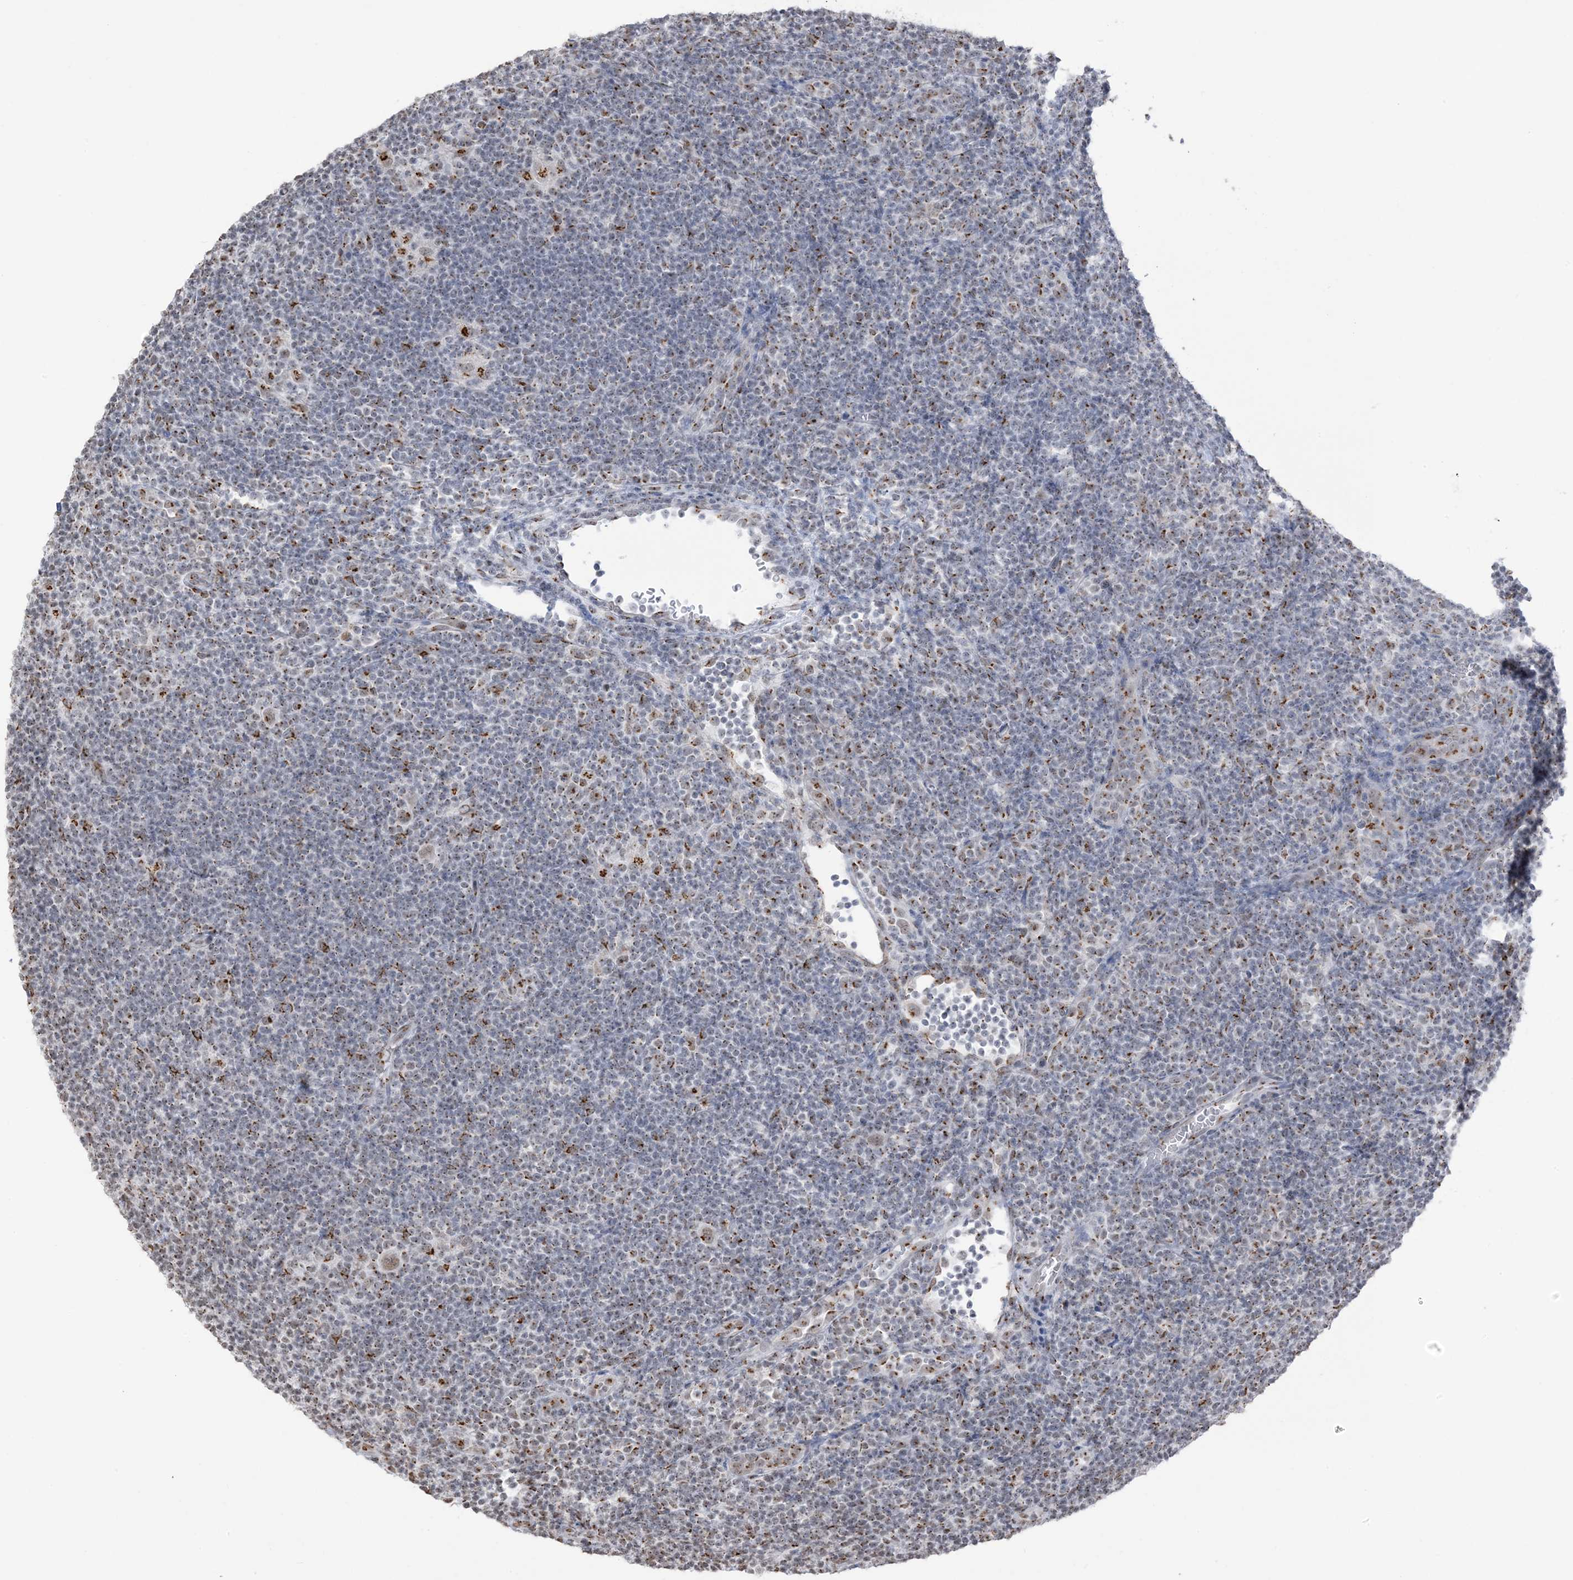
{"staining": {"intensity": "weak", "quantity": ">75%", "location": "cytoplasmic/membranous,nuclear"}, "tissue": "lymphoma", "cell_type": "Tumor cells", "image_type": "cancer", "snomed": [{"axis": "morphology", "description": "Hodgkin's disease, NOS"}, {"axis": "topography", "description": "Lymph node"}], "caption": "Human Hodgkin's disease stained for a protein (brown) reveals weak cytoplasmic/membranous and nuclear positive staining in approximately >75% of tumor cells.", "gene": "GPR107", "patient": {"sex": "female", "age": 57}}